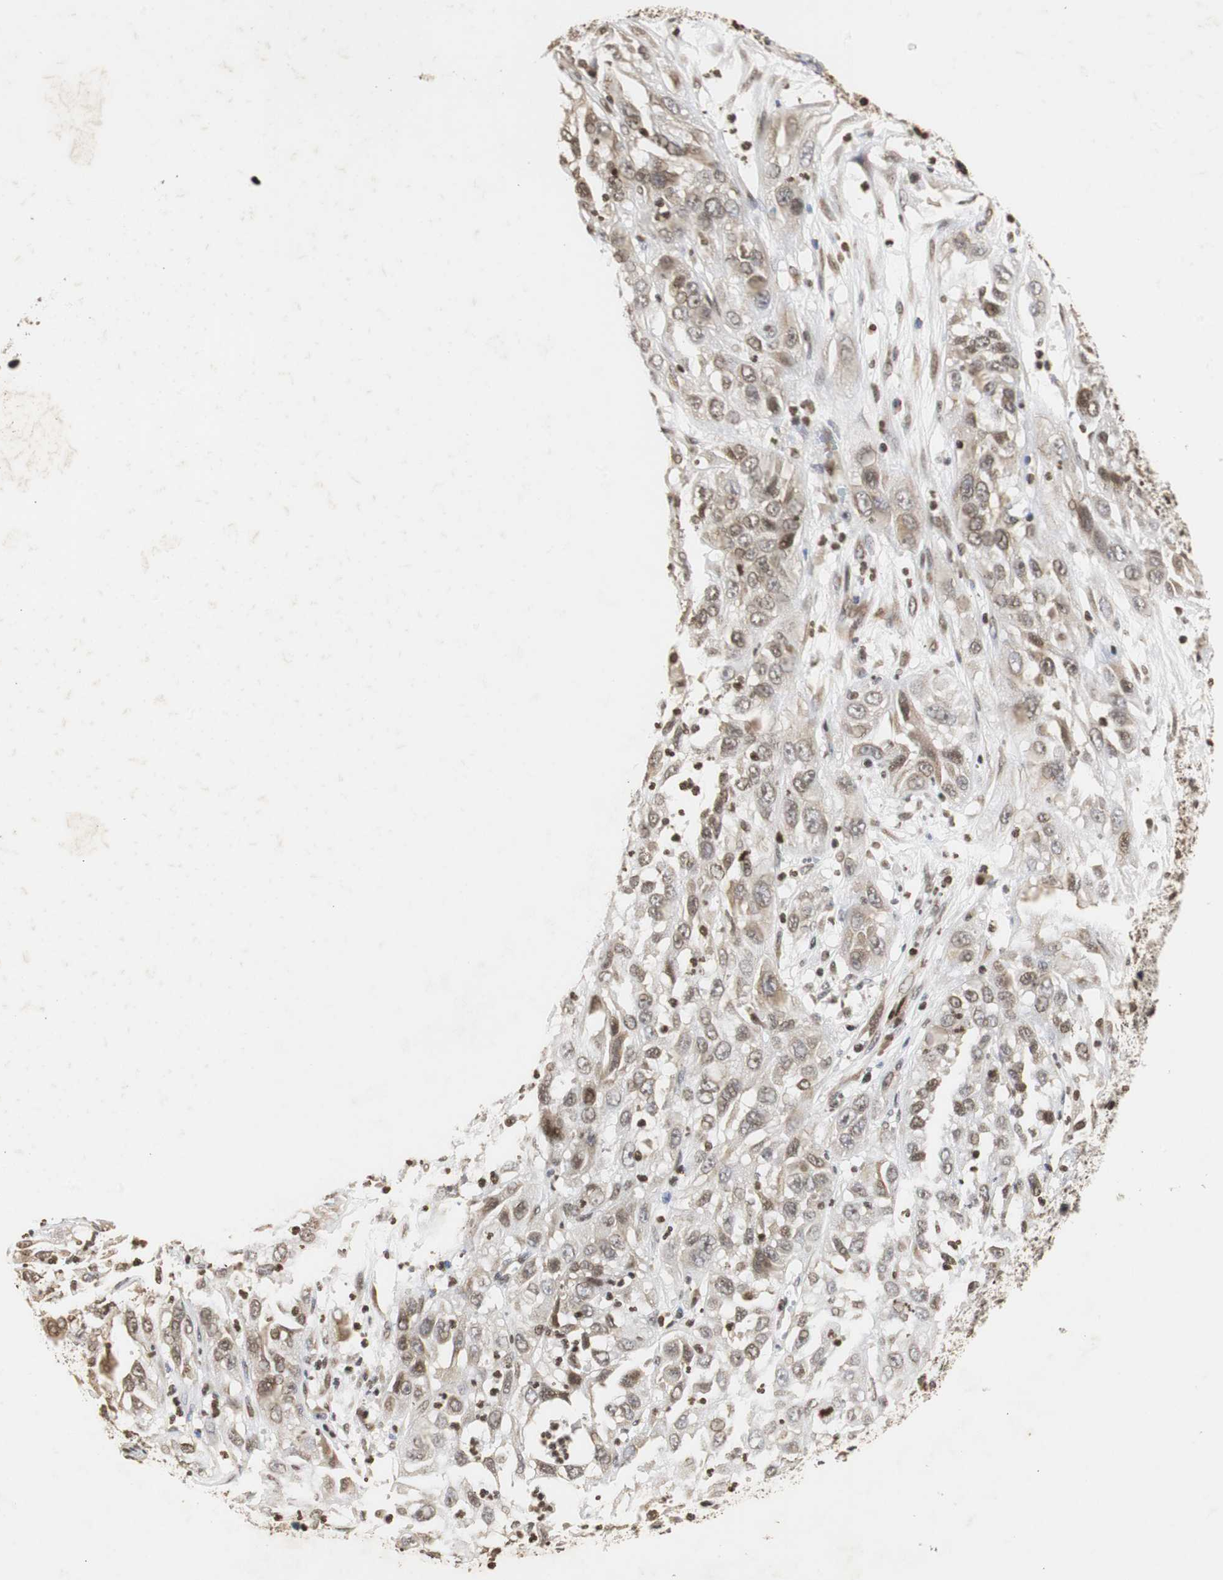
{"staining": {"intensity": "moderate", "quantity": ">75%", "location": "cytoplasmic/membranous,nuclear"}, "tissue": "cervical cancer", "cell_type": "Tumor cells", "image_type": "cancer", "snomed": [{"axis": "morphology", "description": "Squamous cell carcinoma, NOS"}, {"axis": "topography", "description": "Cervix"}], "caption": "The micrograph displays immunohistochemical staining of cervical squamous cell carcinoma. There is moderate cytoplasmic/membranous and nuclear expression is seen in approximately >75% of tumor cells. Nuclei are stained in blue.", "gene": "ZFC3H1", "patient": {"sex": "female", "age": 32}}